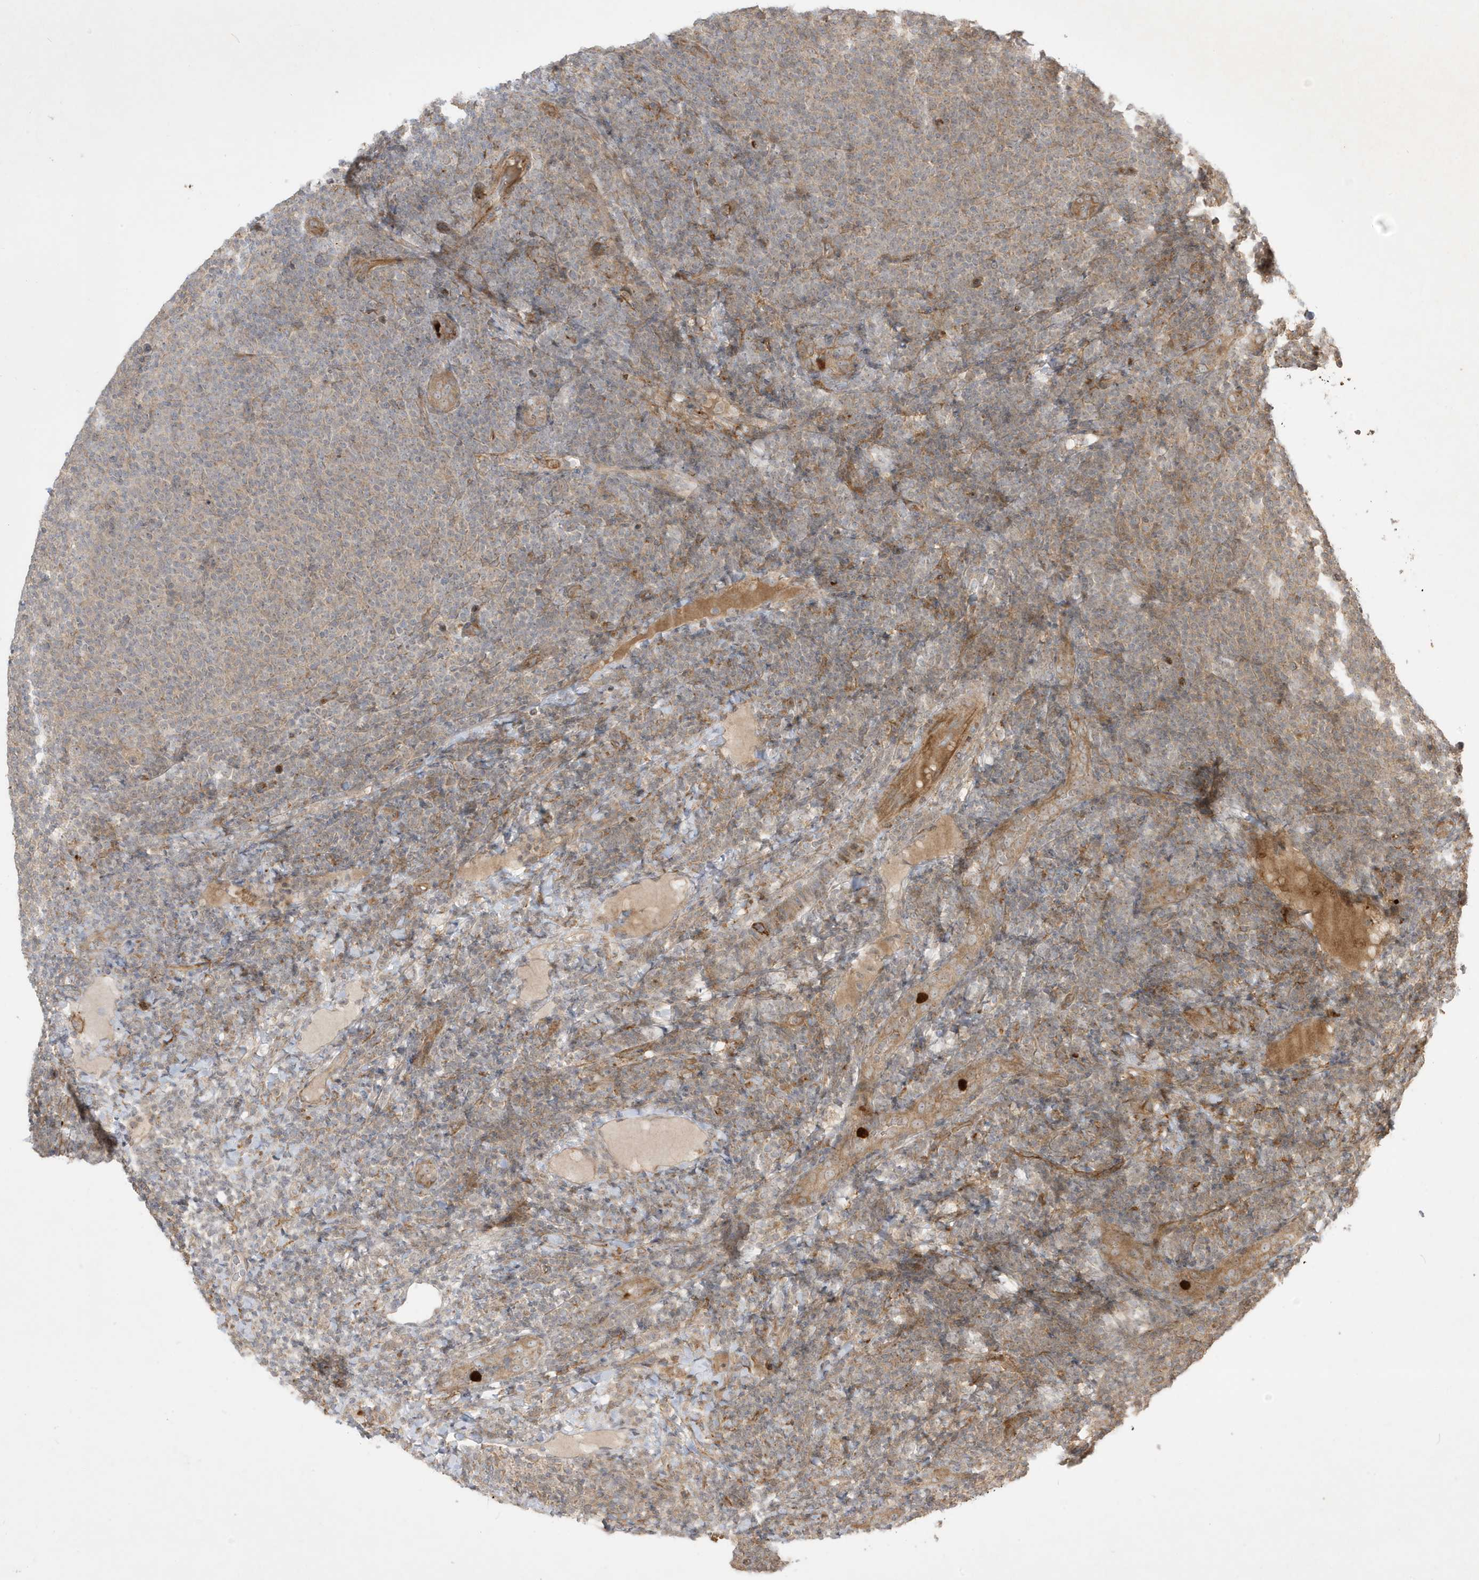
{"staining": {"intensity": "negative", "quantity": "none", "location": "none"}, "tissue": "lymphoma", "cell_type": "Tumor cells", "image_type": "cancer", "snomed": [{"axis": "morphology", "description": "Malignant lymphoma, non-Hodgkin's type, Low grade"}, {"axis": "topography", "description": "Lymph node"}], "caption": "A high-resolution histopathology image shows IHC staining of low-grade malignant lymphoma, non-Hodgkin's type, which displays no significant staining in tumor cells.", "gene": "IFT57", "patient": {"sex": "male", "age": 66}}